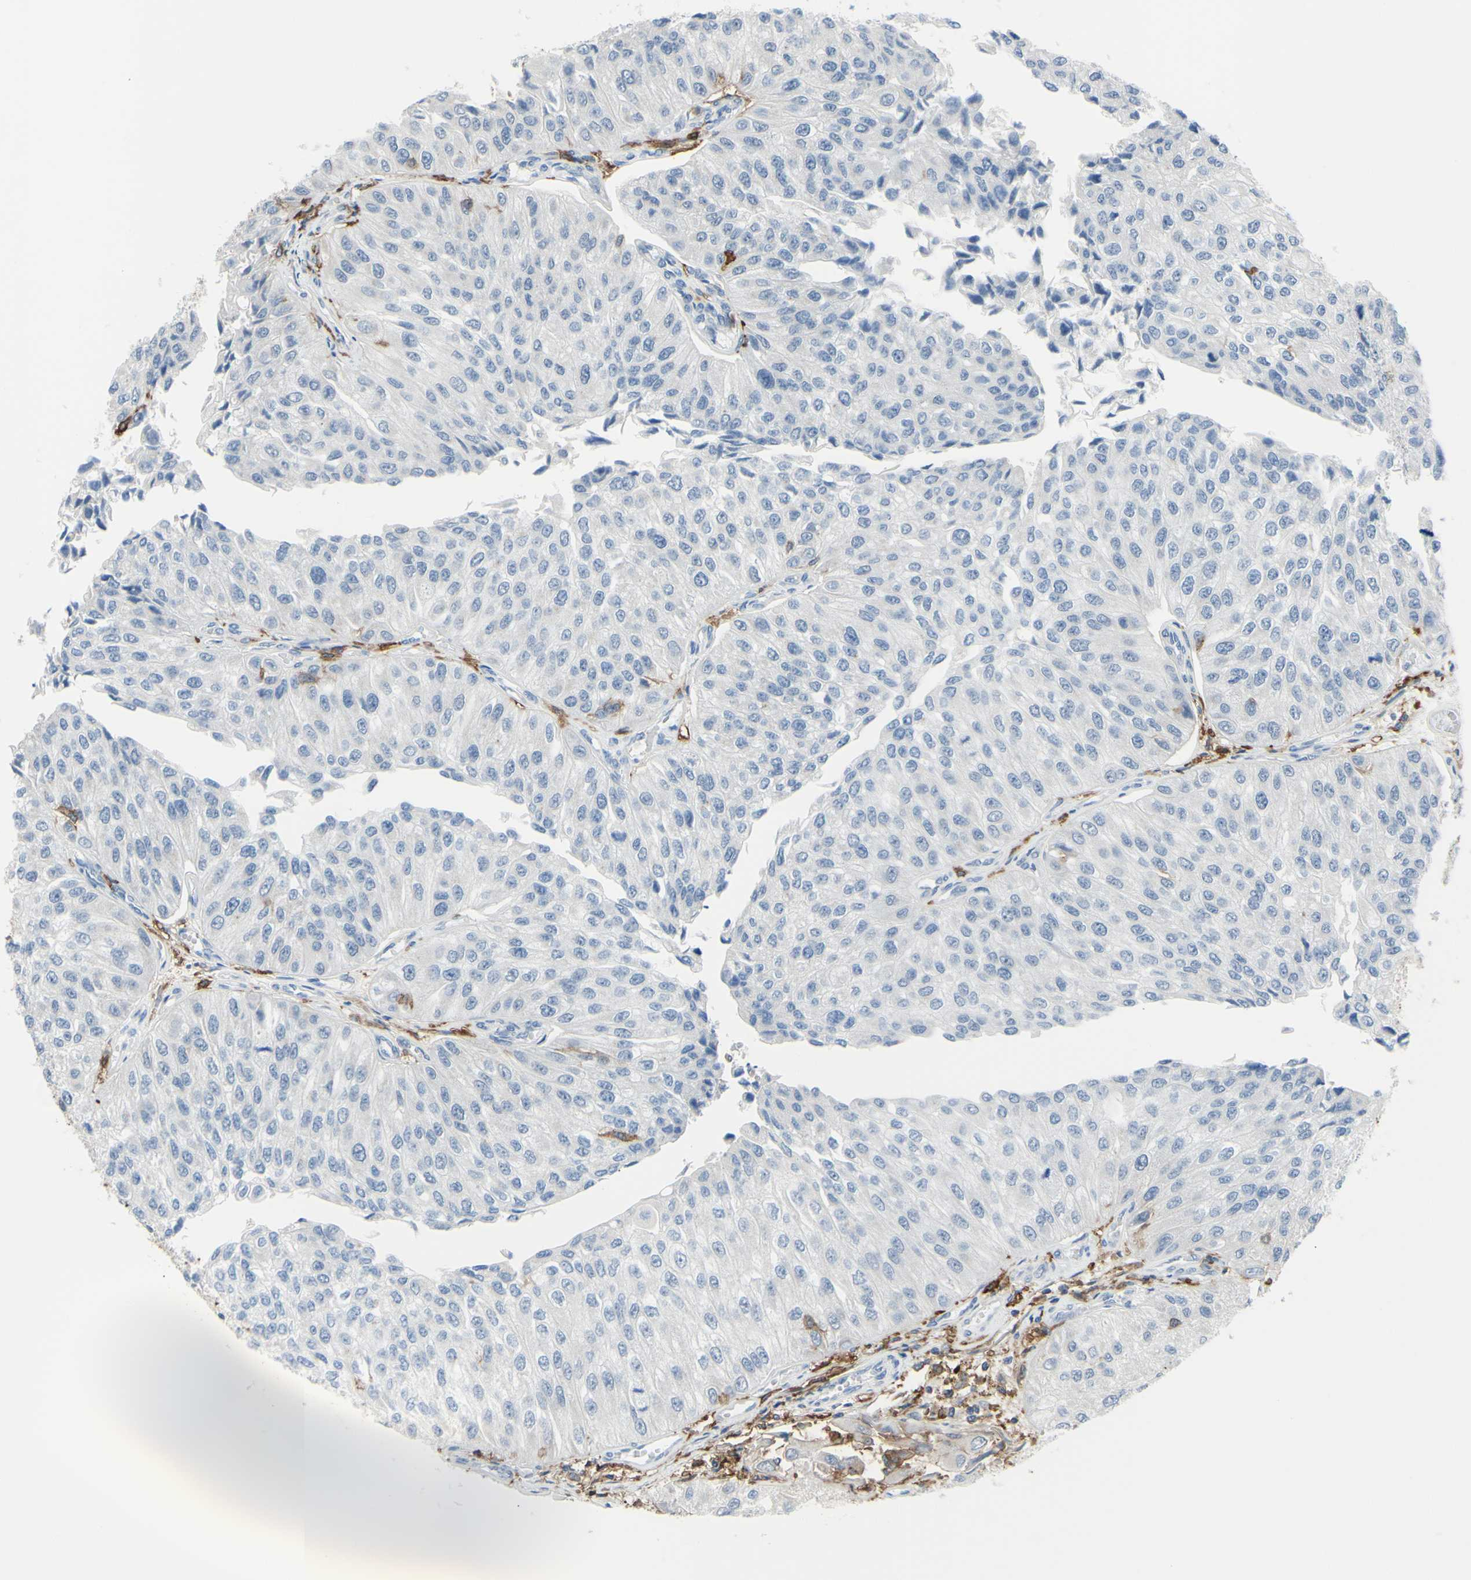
{"staining": {"intensity": "negative", "quantity": "none", "location": "none"}, "tissue": "urothelial cancer", "cell_type": "Tumor cells", "image_type": "cancer", "snomed": [{"axis": "morphology", "description": "Urothelial carcinoma, High grade"}, {"axis": "topography", "description": "Kidney"}, {"axis": "topography", "description": "Urinary bladder"}], "caption": "Human urothelial carcinoma (high-grade) stained for a protein using immunohistochemistry (IHC) reveals no positivity in tumor cells.", "gene": "FCGR2A", "patient": {"sex": "male", "age": 77}}